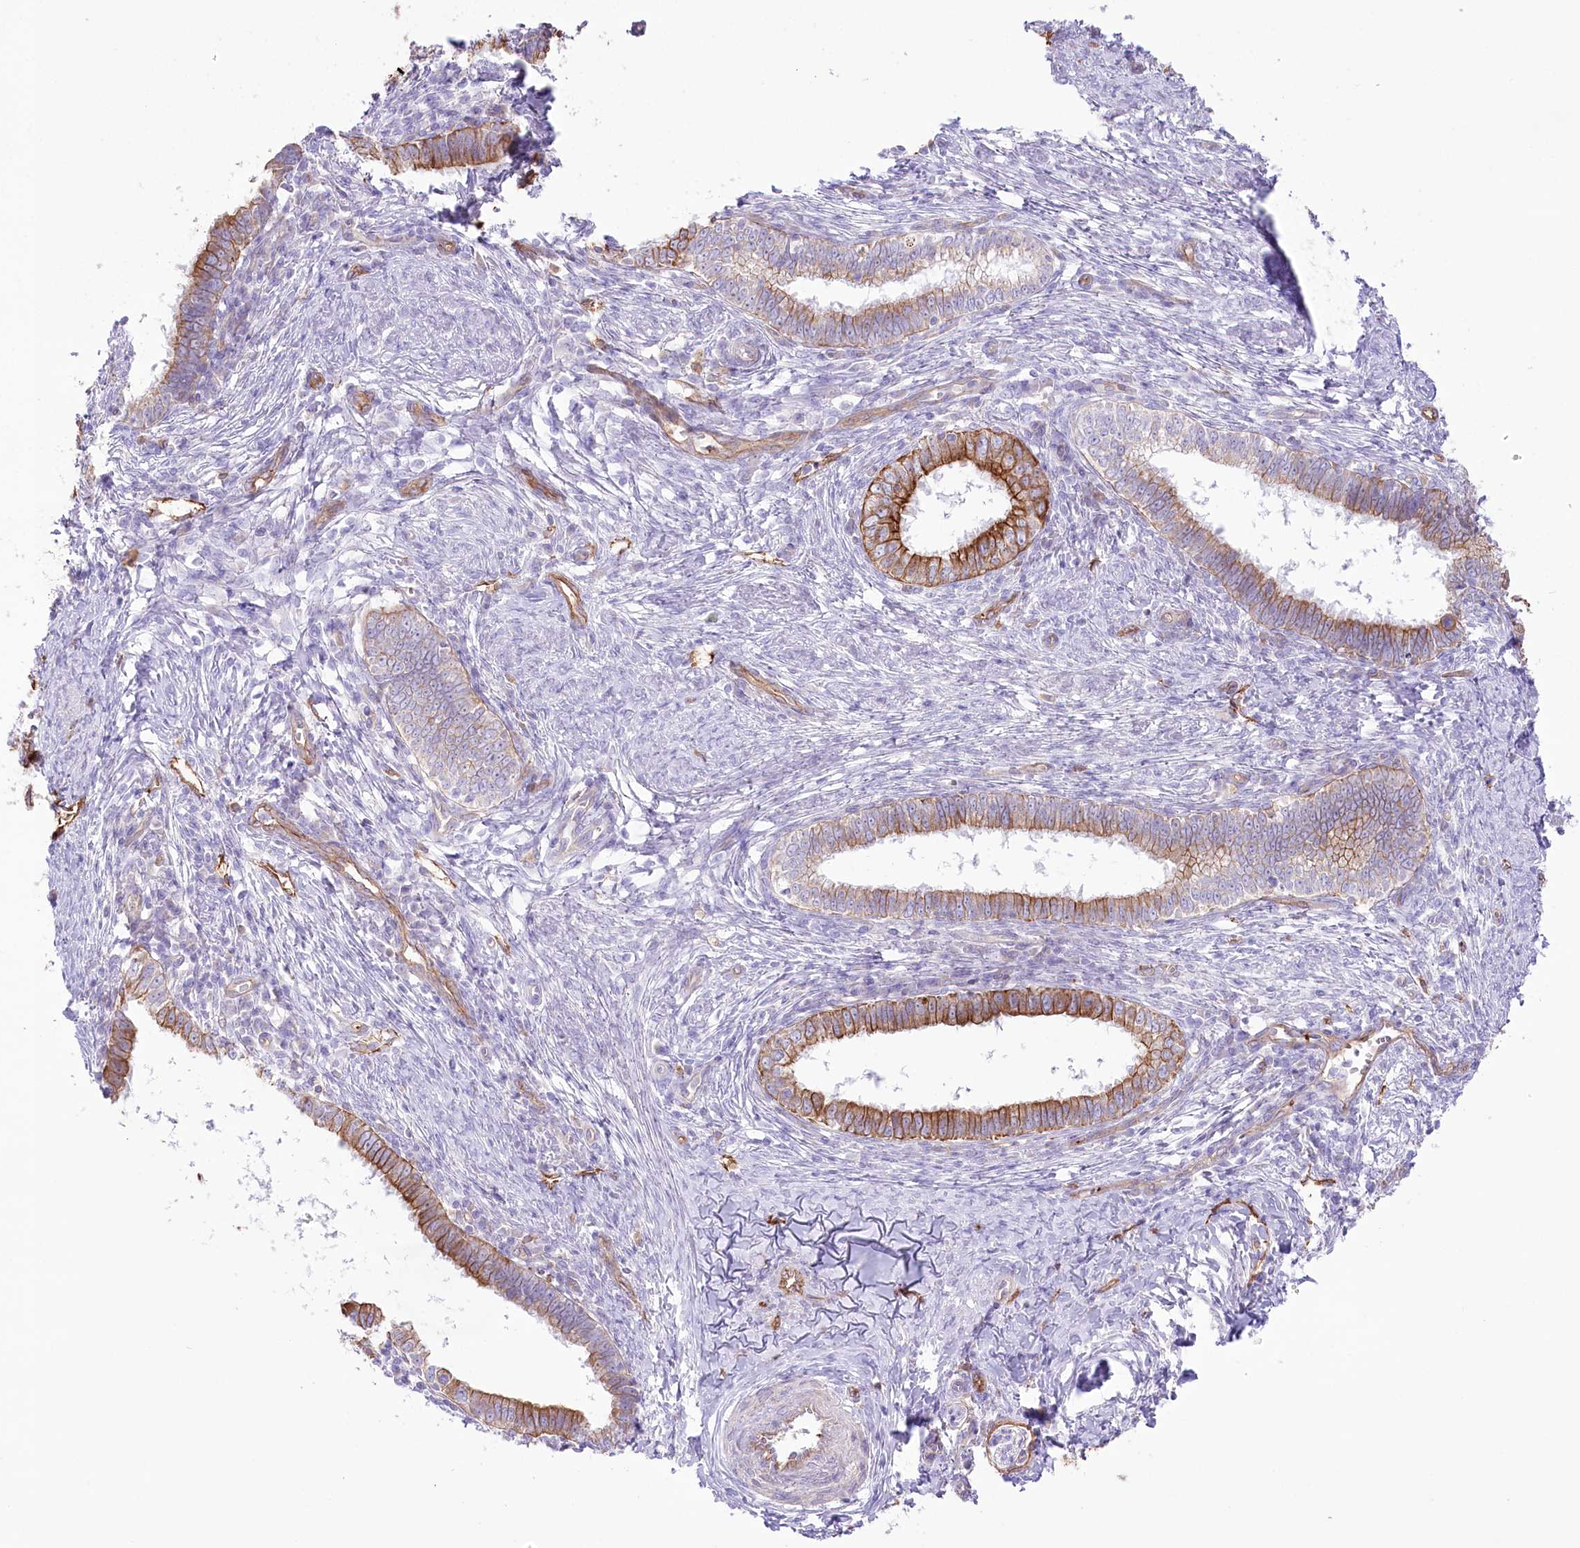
{"staining": {"intensity": "moderate", "quantity": ">75%", "location": "cytoplasmic/membranous"}, "tissue": "cervical cancer", "cell_type": "Tumor cells", "image_type": "cancer", "snomed": [{"axis": "morphology", "description": "Adenocarcinoma, NOS"}, {"axis": "topography", "description": "Cervix"}], "caption": "Adenocarcinoma (cervical) stained with a brown dye displays moderate cytoplasmic/membranous positive expression in approximately >75% of tumor cells.", "gene": "SLC39A10", "patient": {"sex": "female", "age": 36}}